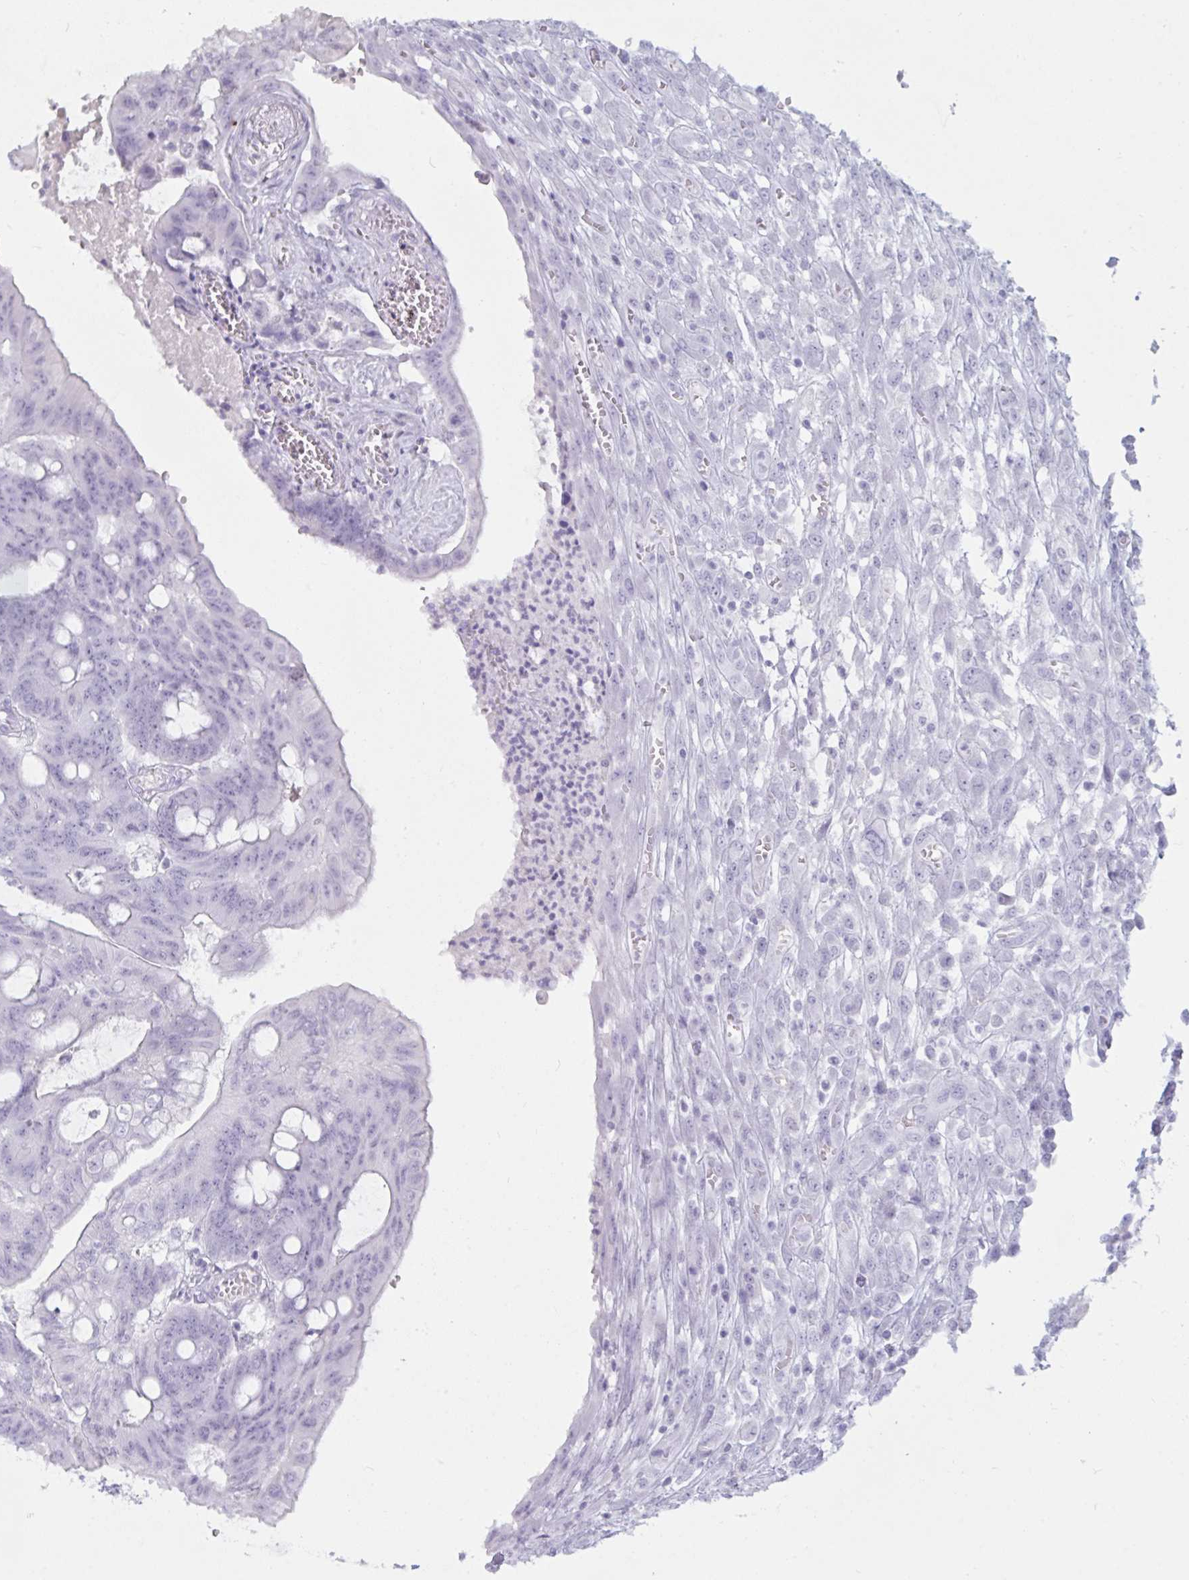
{"staining": {"intensity": "negative", "quantity": "none", "location": "none"}, "tissue": "colorectal cancer", "cell_type": "Tumor cells", "image_type": "cancer", "snomed": [{"axis": "morphology", "description": "Adenocarcinoma, NOS"}, {"axis": "topography", "description": "Colon"}], "caption": "High magnification brightfield microscopy of colorectal cancer stained with DAB (brown) and counterstained with hematoxylin (blue): tumor cells show no significant expression.", "gene": "BBS10", "patient": {"sex": "male", "age": 65}}